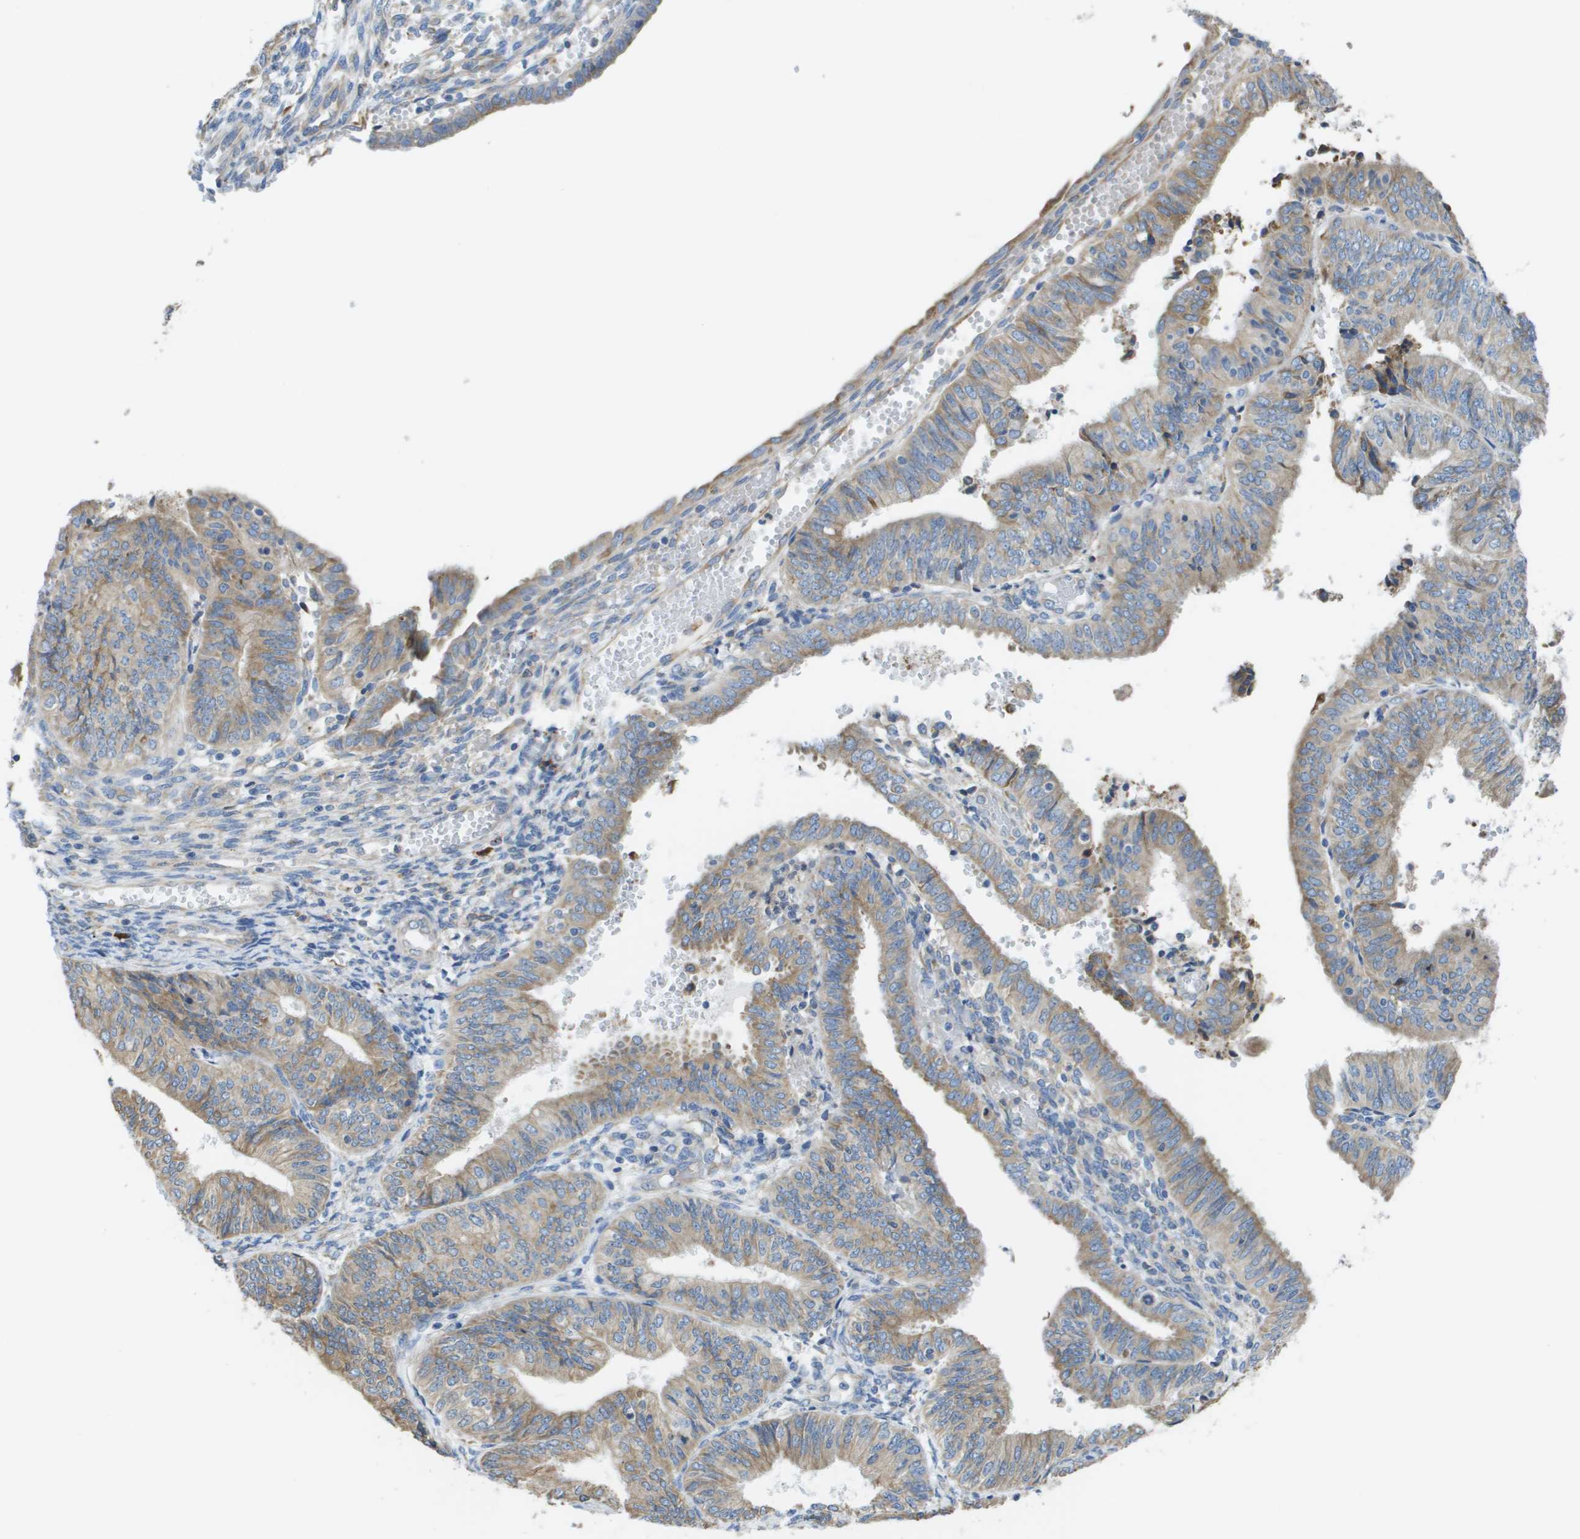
{"staining": {"intensity": "weak", "quantity": ">75%", "location": "cytoplasmic/membranous"}, "tissue": "endometrial cancer", "cell_type": "Tumor cells", "image_type": "cancer", "snomed": [{"axis": "morphology", "description": "Adenocarcinoma, NOS"}, {"axis": "topography", "description": "Endometrium"}], "caption": "IHC staining of adenocarcinoma (endometrial), which displays low levels of weak cytoplasmic/membranous positivity in about >75% of tumor cells indicating weak cytoplasmic/membranous protein staining. The staining was performed using DAB (brown) for protein detection and nuclei were counterstained in hematoxylin (blue).", "gene": "SDR42E1", "patient": {"sex": "female", "age": 58}}